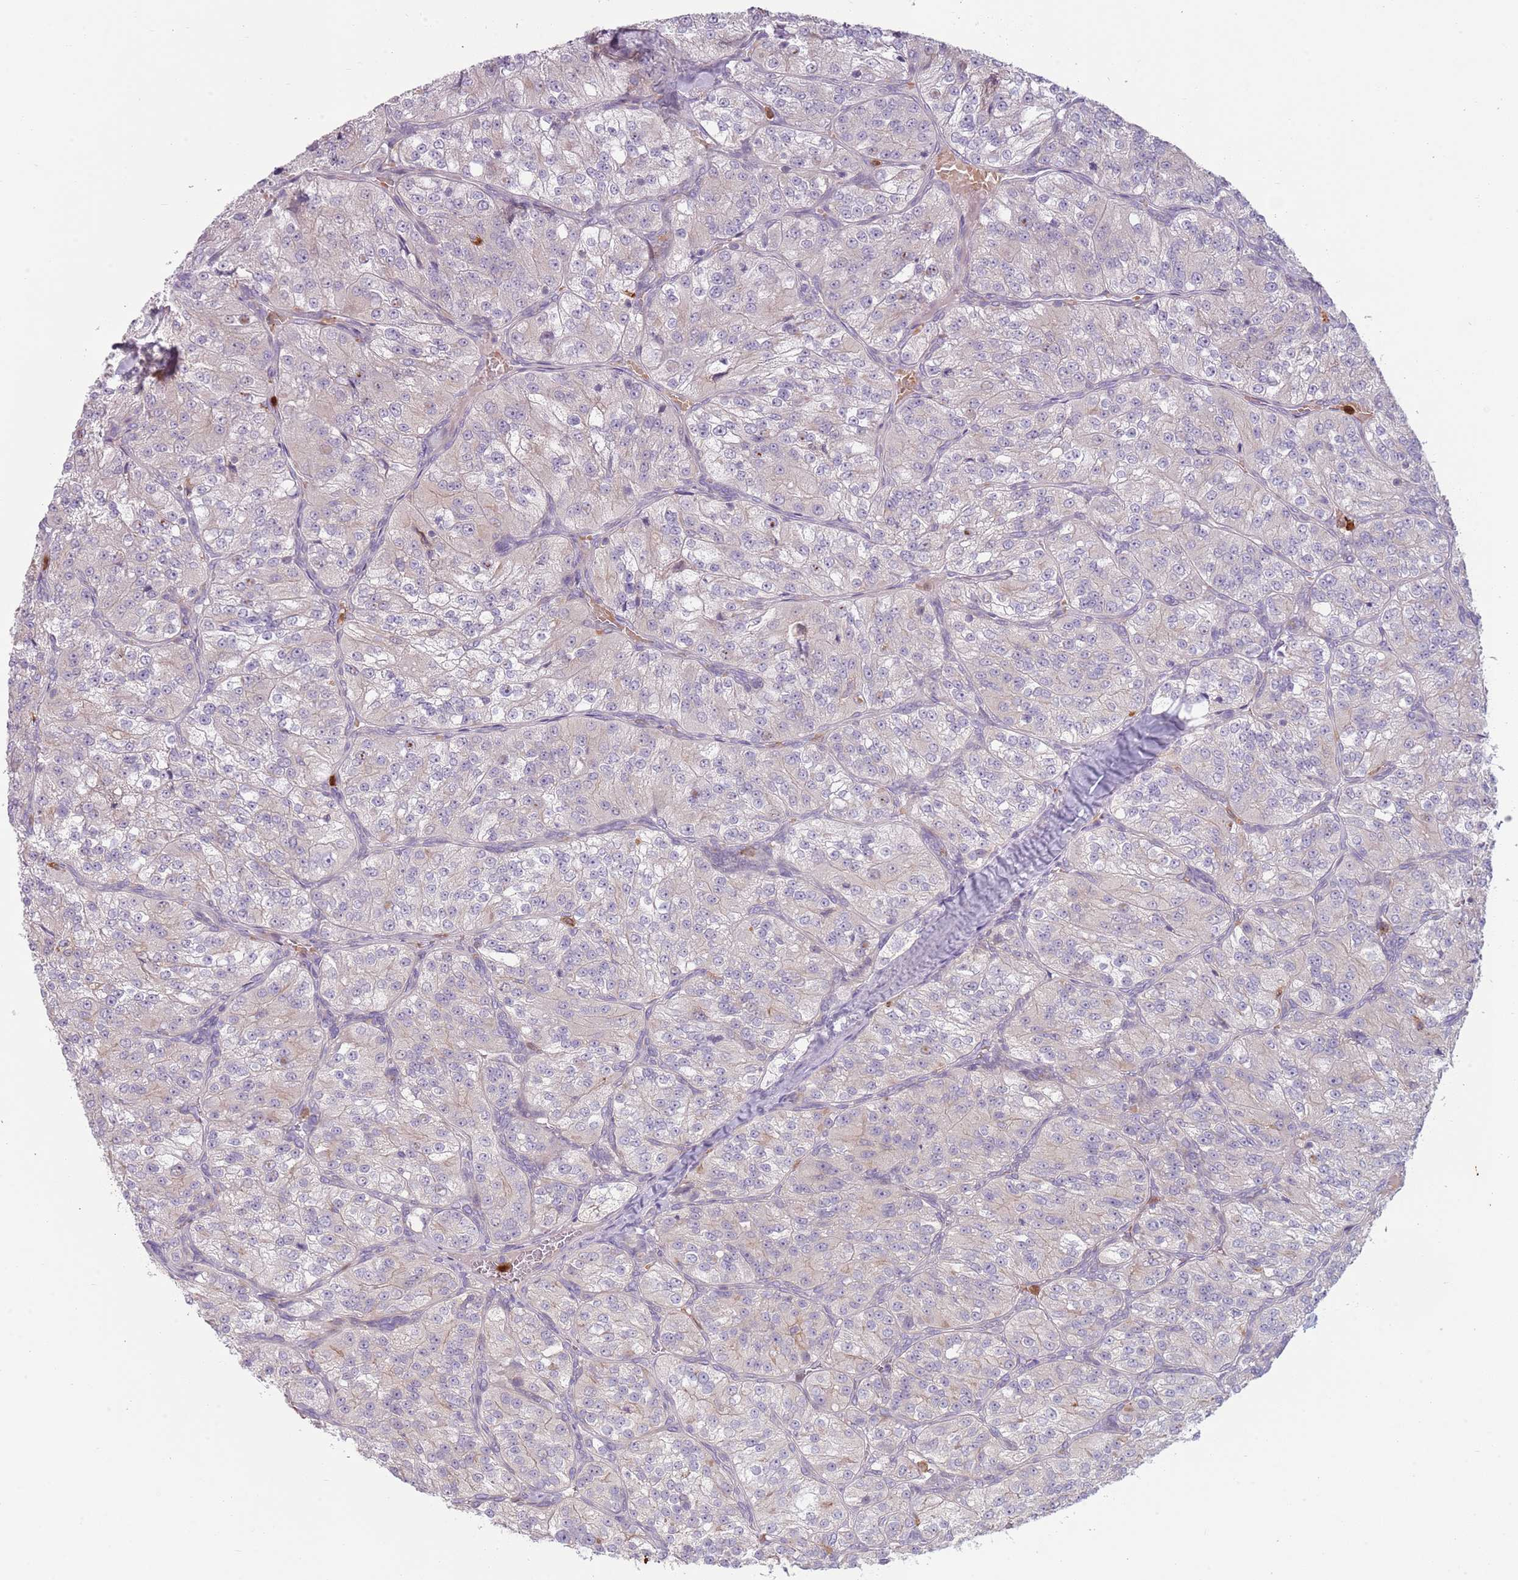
{"staining": {"intensity": "negative", "quantity": "none", "location": "none"}, "tissue": "renal cancer", "cell_type": "Tumor cells", "image_type": "cancer", "snomed": [{"axis": "morphology", "description": "Adenocarcinoma, NOS"}, {"axis": "topography", "description": "Kidney"}], "caption": "Immunohistochemistry (IHC) of human renal cancer (adenocarcinoma) demonstrates no positivity in tumor cells.", "gene": "SPAG4", "patient": {"sex": "female", "age": 63}}